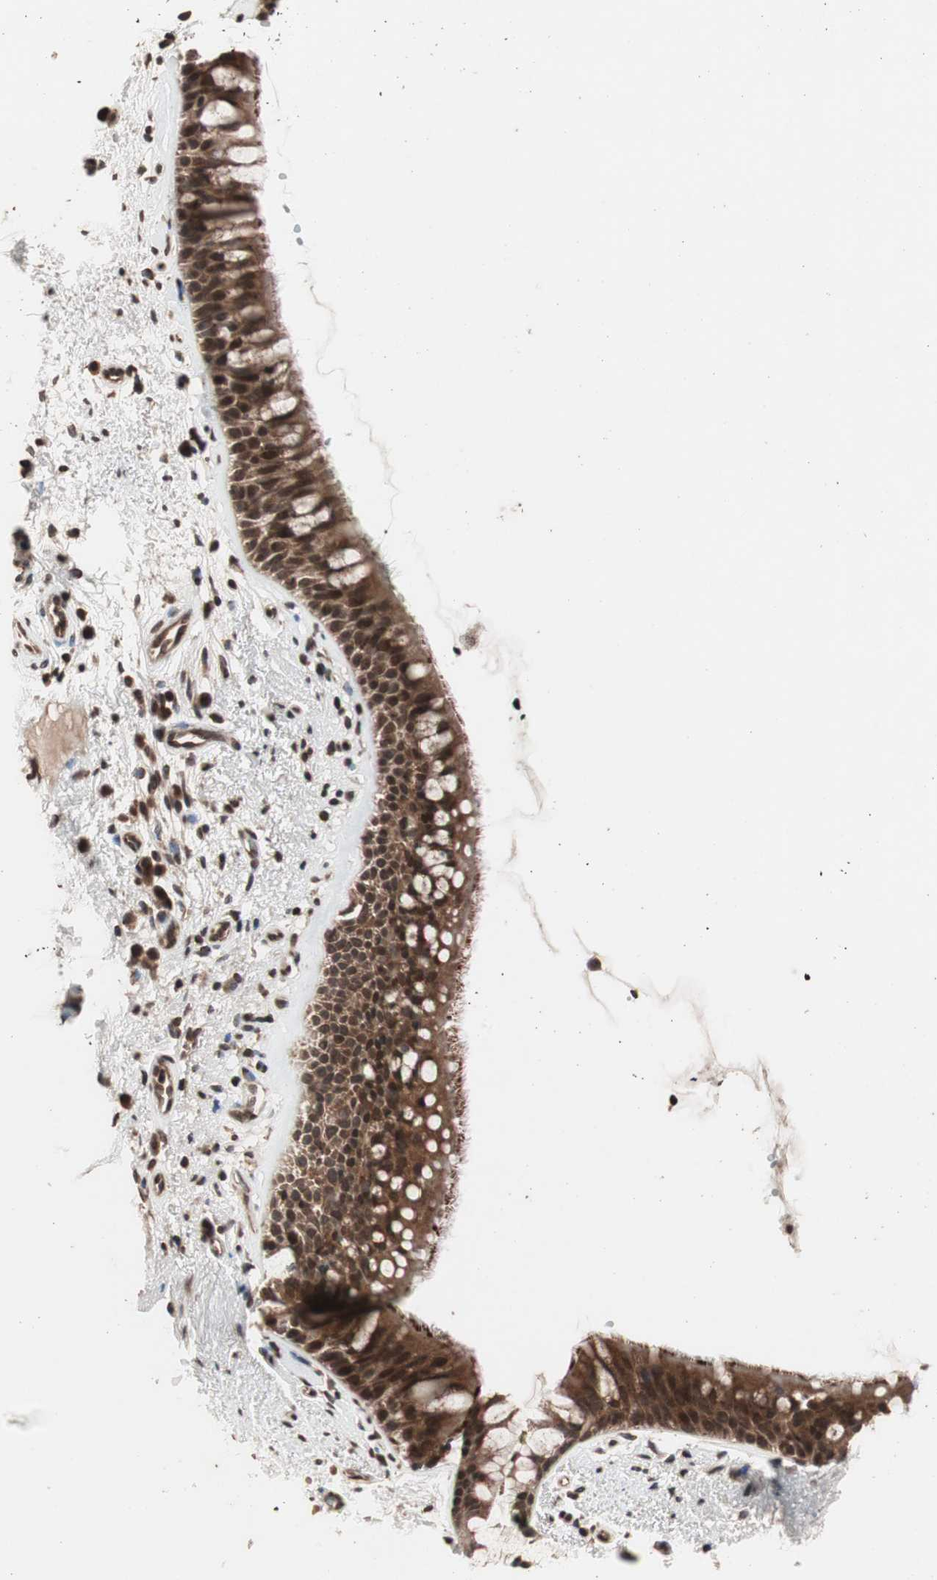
{"staining": {"intensity": "strong", "quantity": ">75%", "location": "cytoplasmic/membranous"}, "tissue": "bronchus", "cell_type": "Respiratory epithelial cells", "image_type": "normal", "snomed": [{"axis": "morphology", "description": "Normal tissue, NOS"}, {"axis": "topography", "description": "Bronchus"}], "caption": "Immunohistochemical staining of benign human bronchus exhibits >75% levels of strong cytoplasmic/membranous protein staining in approximately >75% of respiratory epithelial cells.", "gene": "ZFC3H1", "patient": {"sex": "female", "age": 54}}